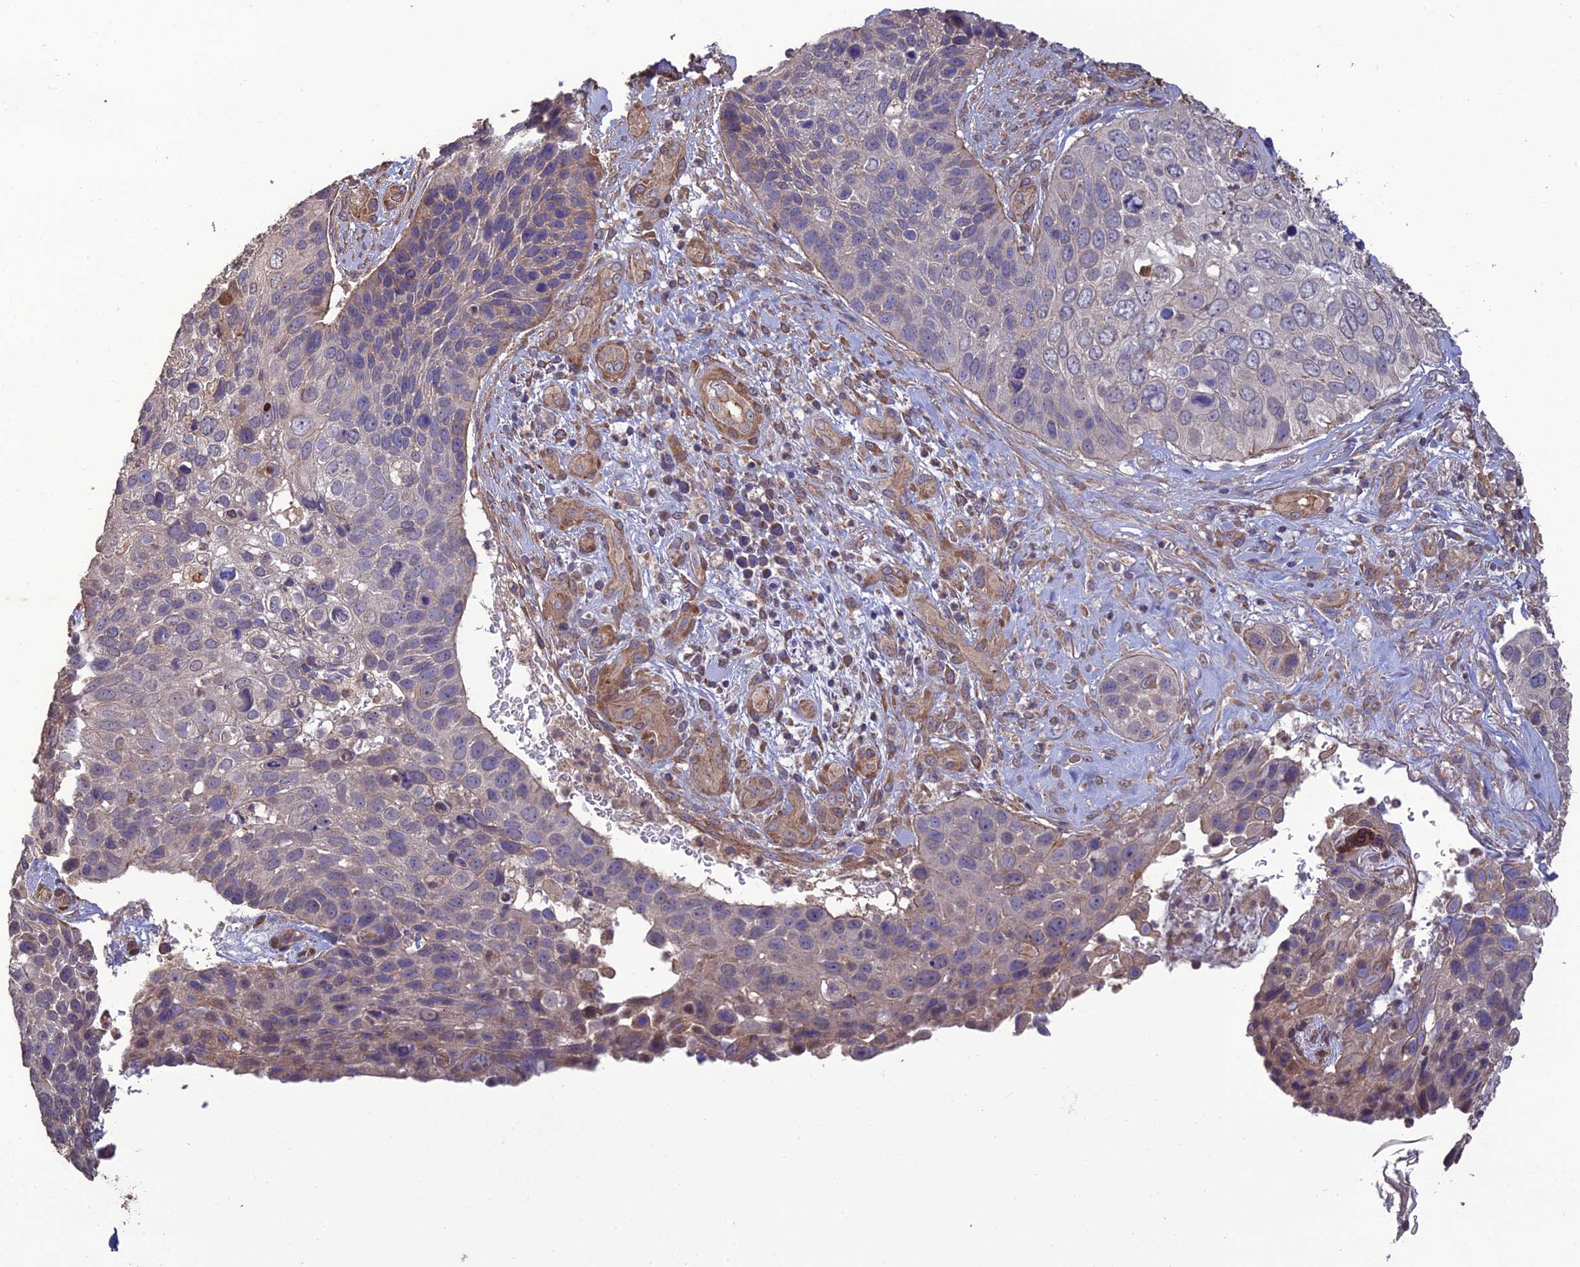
{"staining": {"intensity": "negative", "quantity": "none", "location": "none"}, "tissue": "skin cancer", "cell_type": "Tumor cells", "image_type": "cancer", "snomed": [{"axis": "morphology", "description": "Basal cell carcinoma"}, {"axis": "topography", "description": "Skin"}], "caption": "Skin cancer (basal cell carcinoma) stained for a protein using immunohistochemistry displays no positivity tumor cells.", "gene": "ATP6V0A2", "patient": {"sex": "female", "age": 74}}